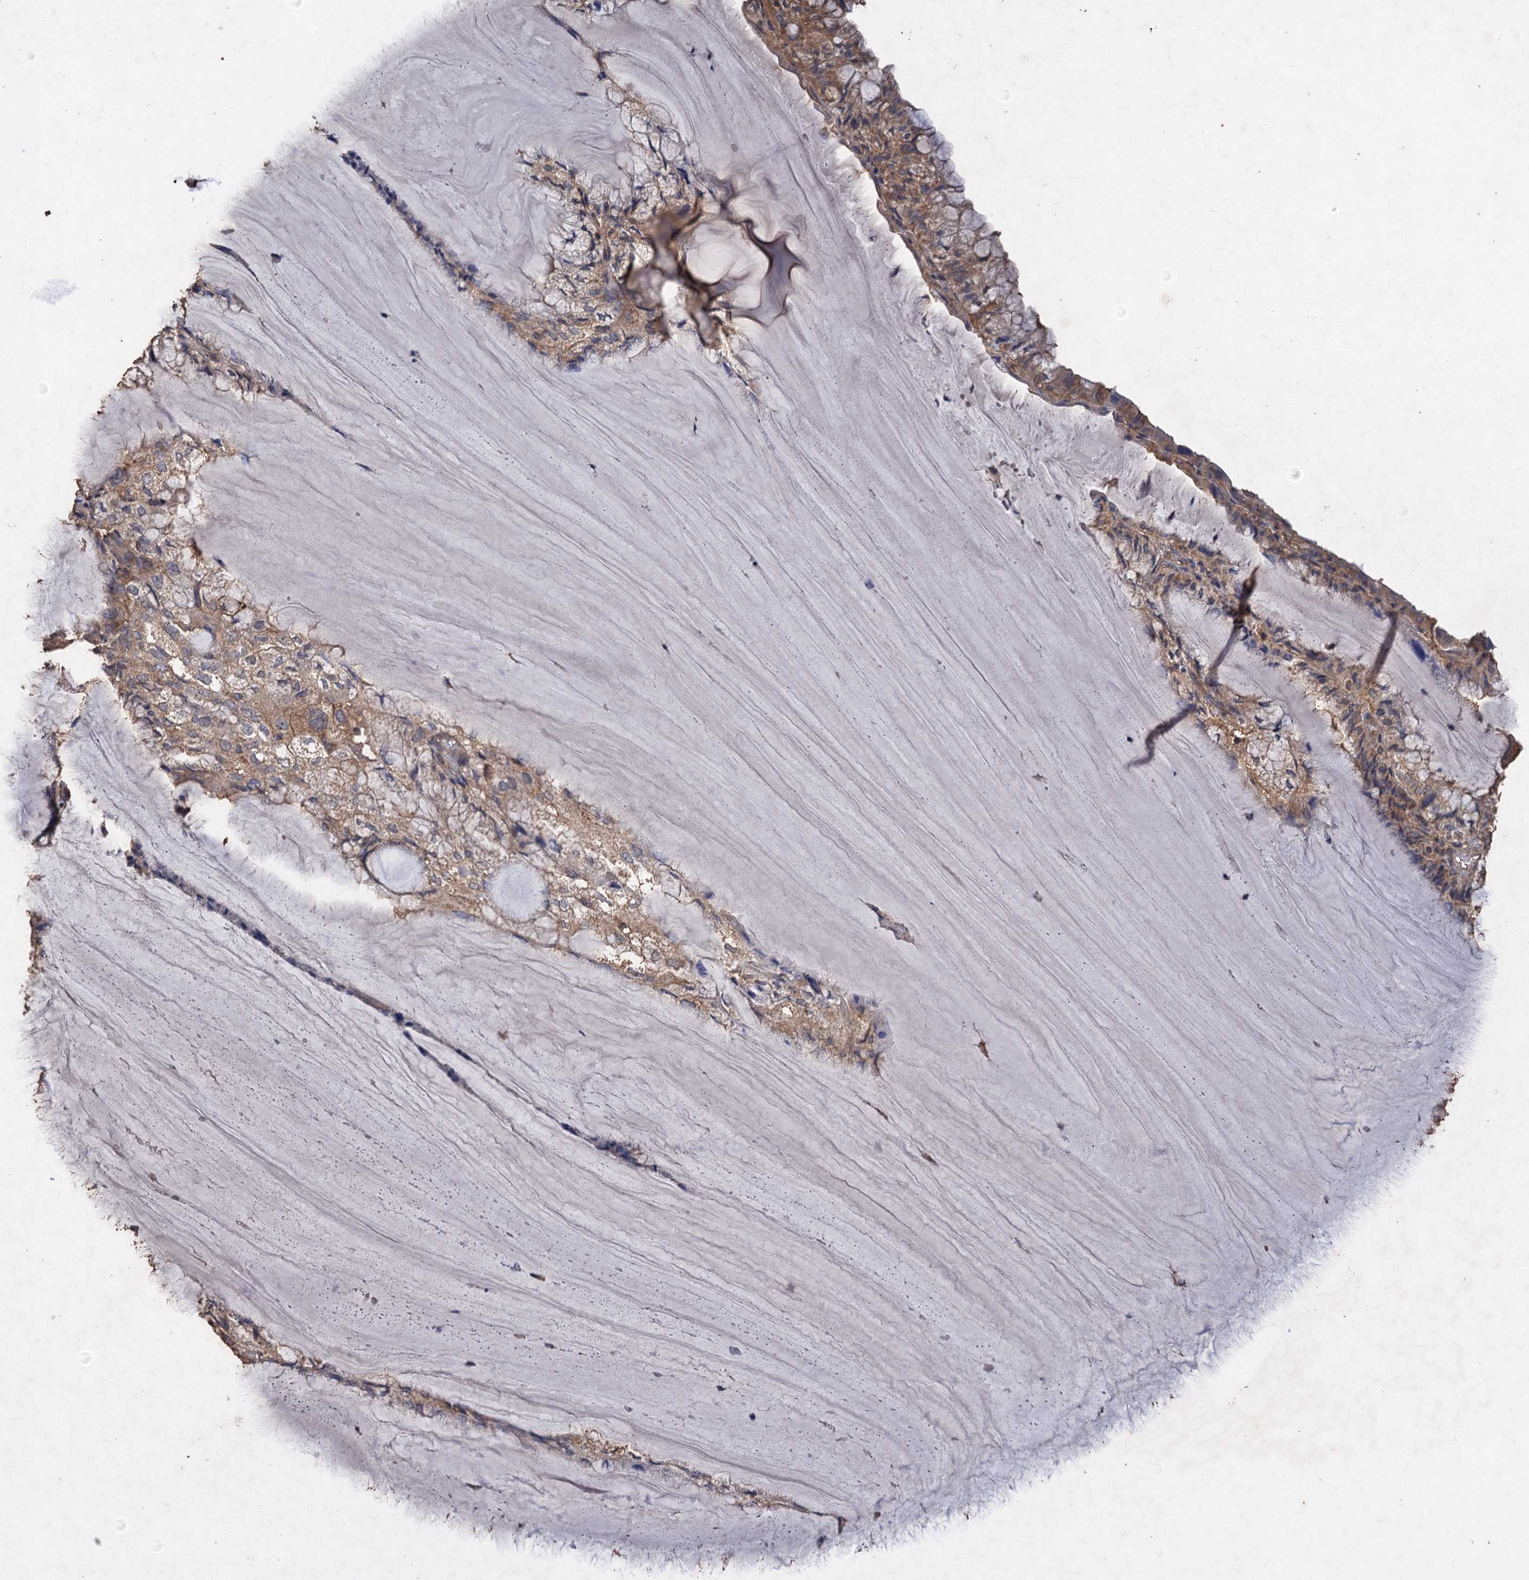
{"staining": {"intensity": "moderate", "quantity": ">75%", "location": "cytoplasmic/membranous"}, "tissue": "endometrial cancer", "cell_type": "Tumor cells", "image_type": "cancer", "snomed": [{"axis": "morphology", "description": "Adenocarcinoma, NOS"}, {"axis": "topography", "description": "Endometrium"}], "caption": "Human adenocarcinoma (endometrial) stained with a brown dye demonstrates moderate cytoplasmic/membranous positive positivity in approximately >75% of tumor cells.", "gene": "SCUBE3", "patient": {"sex": "female", "age": 81}}